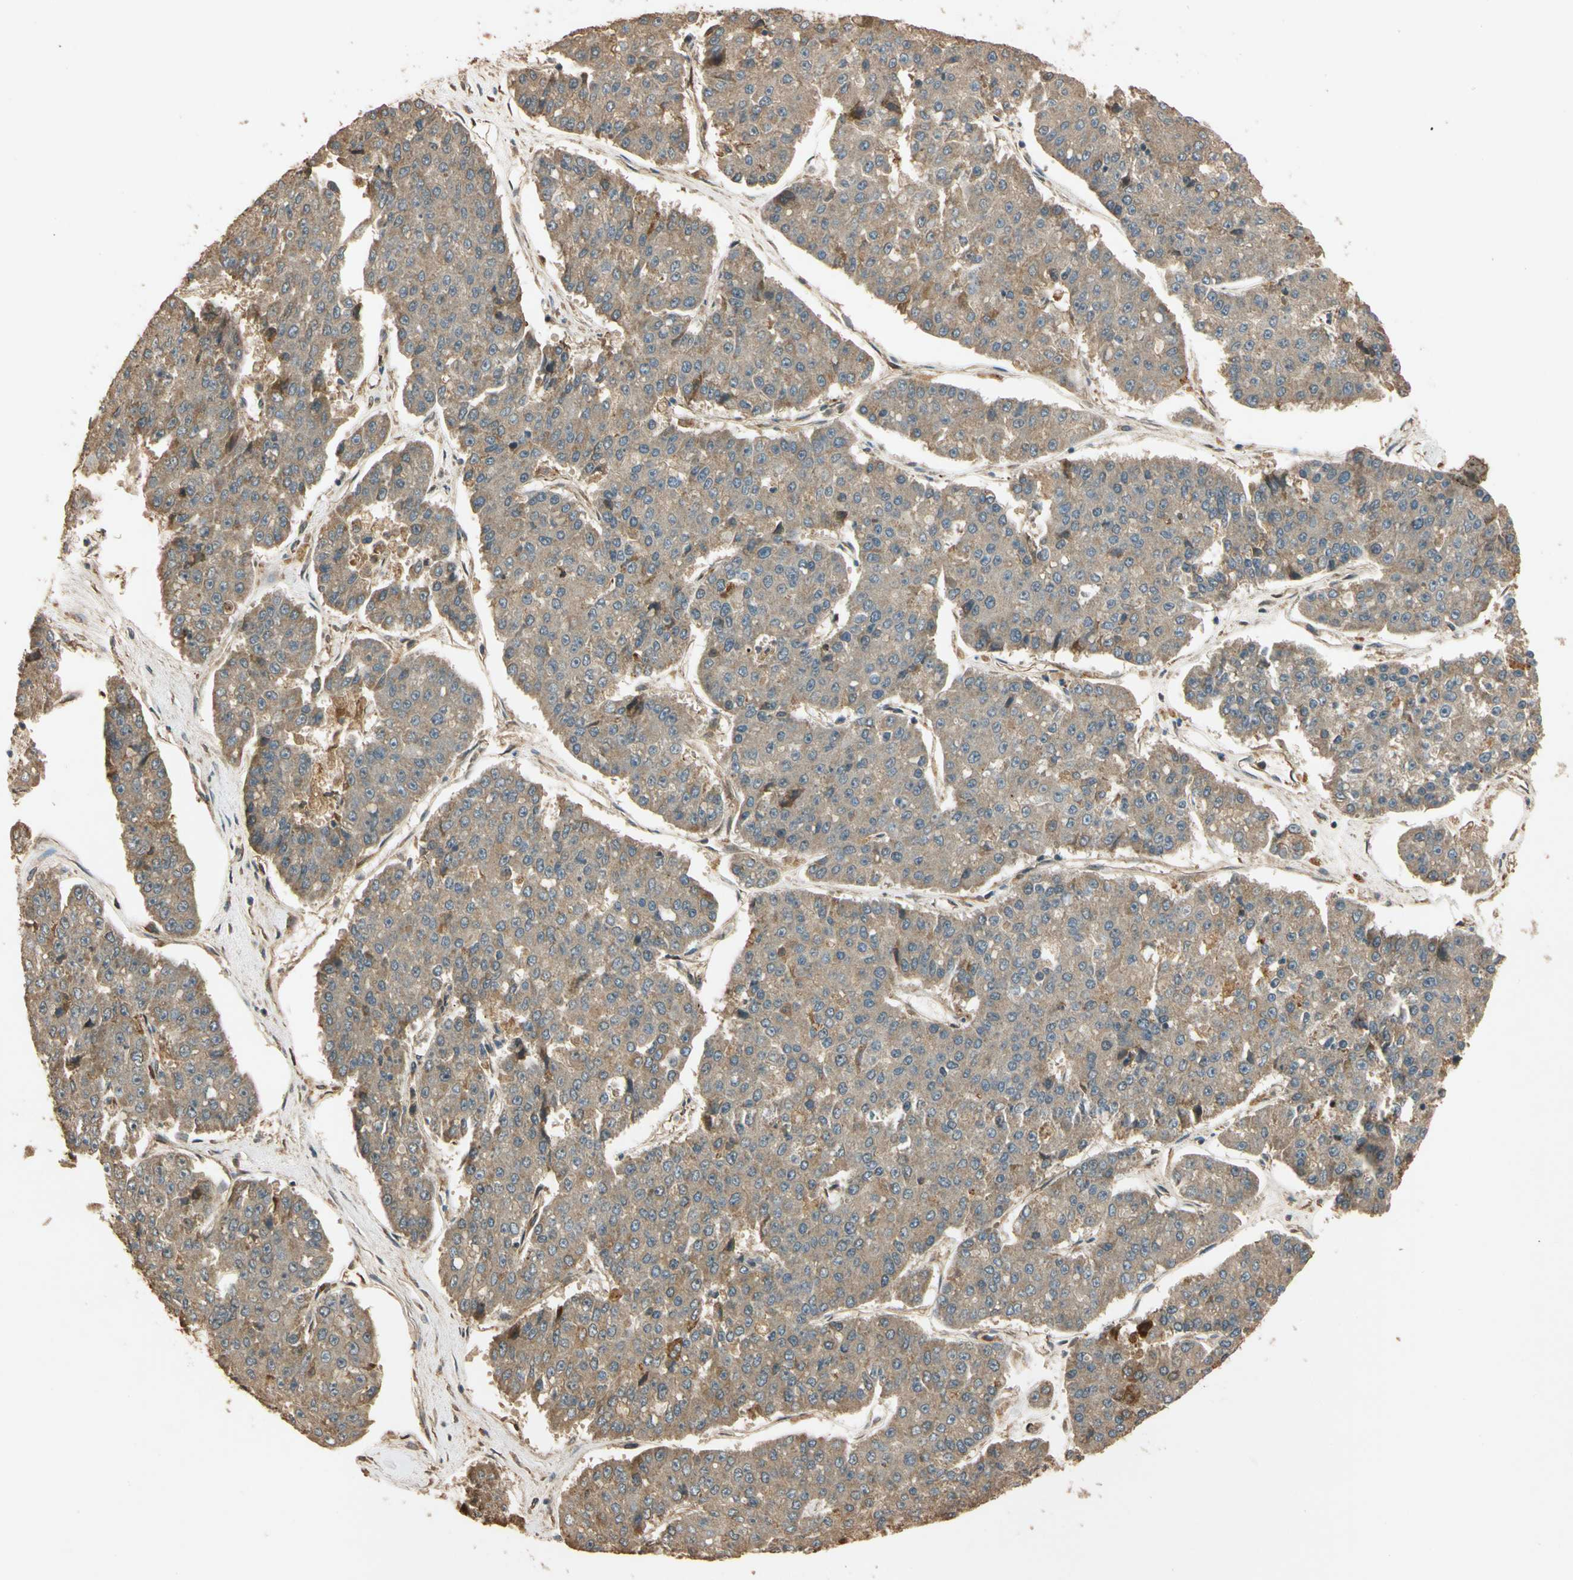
{"staining": {"intensity": "moderate", "quantity": ">75%", "location": "cytoplasmic/membranous"}, "tissue": "pancreatic cancer", "cell_type": "Tumor cells", "image_type": "cancer", "snomed": [{"axis": "morphology", "description": "Adenocarcinoma, NOS"}, {"axis": "topography", "description": "Pancreas"}], "caption": "Moderate cytoplasmic/membranous positivity is appreciated in about >75% of tumor cells in adenocarcinoma (pancreatic). Using DAB (3,3'-diaminobenzidine) (brown) and hematoxylin (blue) stains, captured at high magnification using brightfield microscopy.", "gene": "MGRN1", "patient": {"sex": "male", "age": 50}}